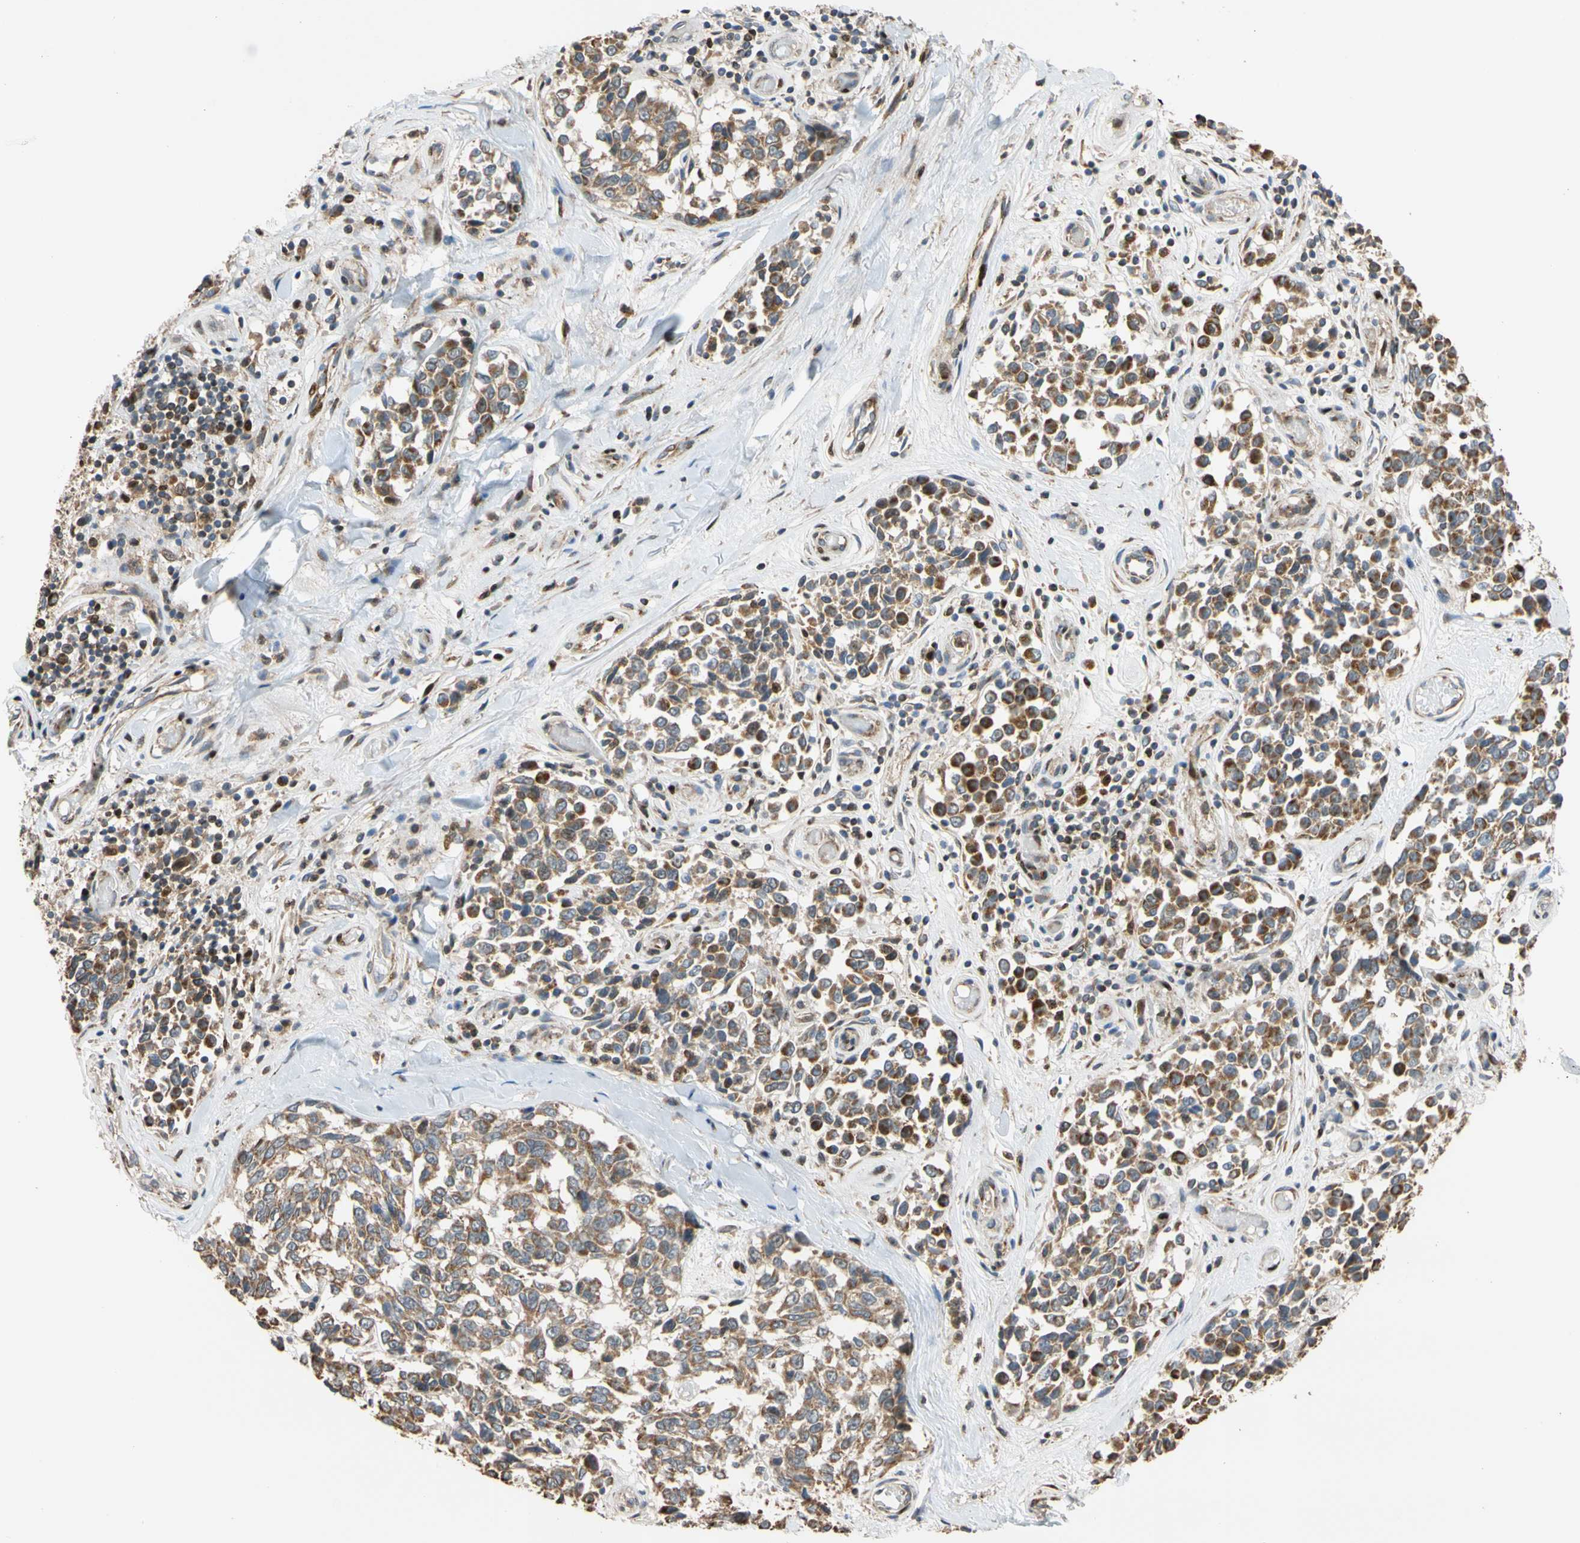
{"staining": {"intensity": "moderate", "quantity": ">75%", "location": "cytoplasmic/membranous"}, "tissue": "melanoma", "cell_type": "Tumor cells", "image_type": "cancer", "snomed": [{"axis": "morphology", "description": "Malignant melanoma, NOS"}, {"axis": "topography", "description": "Skin"}], "caption": "An immunohistochemistry micrograph of neoplastic tissue is shown. Protein staining in brown labels moderate cytoplasmic/membranous positivity in melanoma within tumor cells. (IHC, brightfield microscopy, high magnification).", "gene": "IP6K2", "patient": {"sex": "female", "age": 64}}